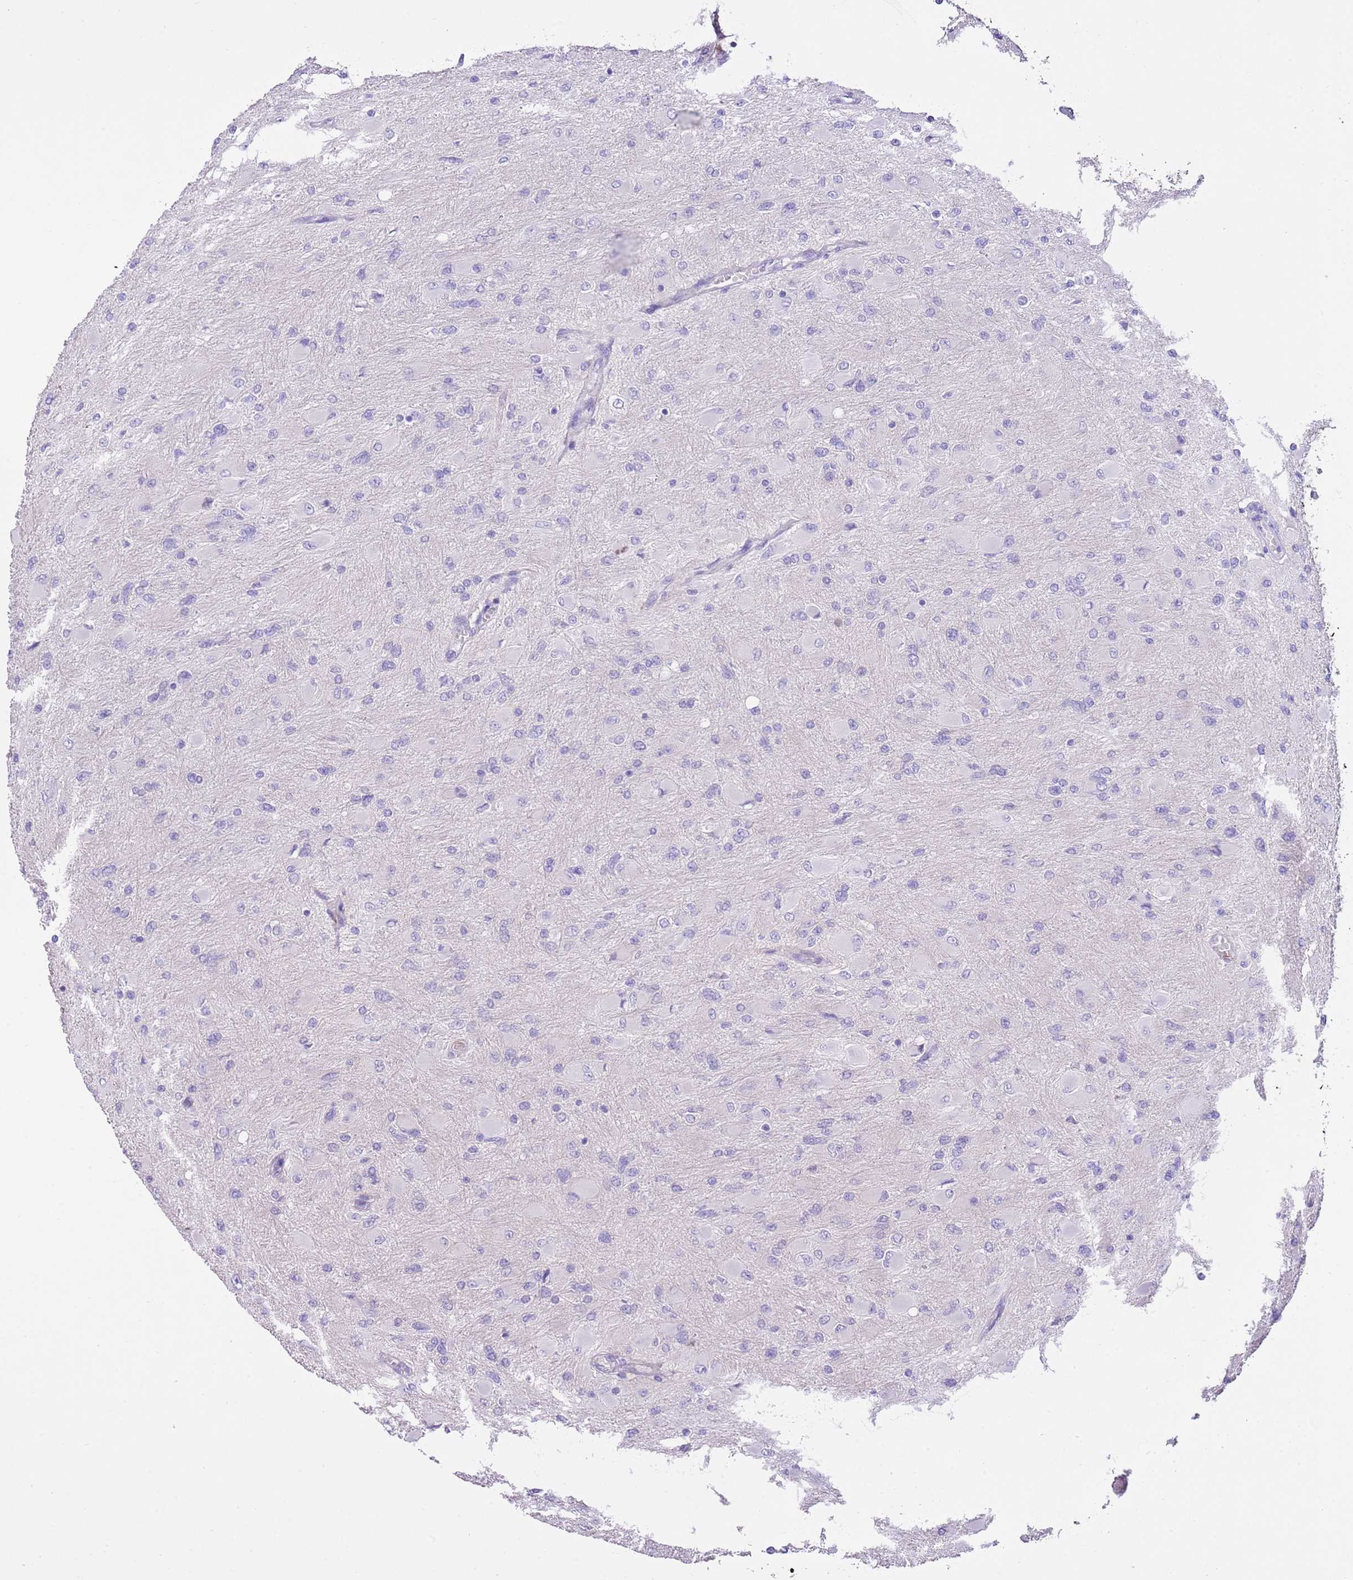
{"staining": {"intensity": "negative", "quantity": "none", "location": "none"}, "tissue": "glioma", "cell_type": "Tumor cells", "image_type": "cancer", "snomed": [{"axis": "morphology", "description": "Glioma, malignant, High grade"}, {"axis": "topography", "description": "Cerebral cortex"}], "caption": "This photomicrograph is of malignant high-grade glioma stained with immunohistochemistry to label a protein in brown with the nuclei are counter-stained blue. There is no staining in tumor cells.", "gene": "CLEC2A", "patient": {"sex": "female", "age": 36}}